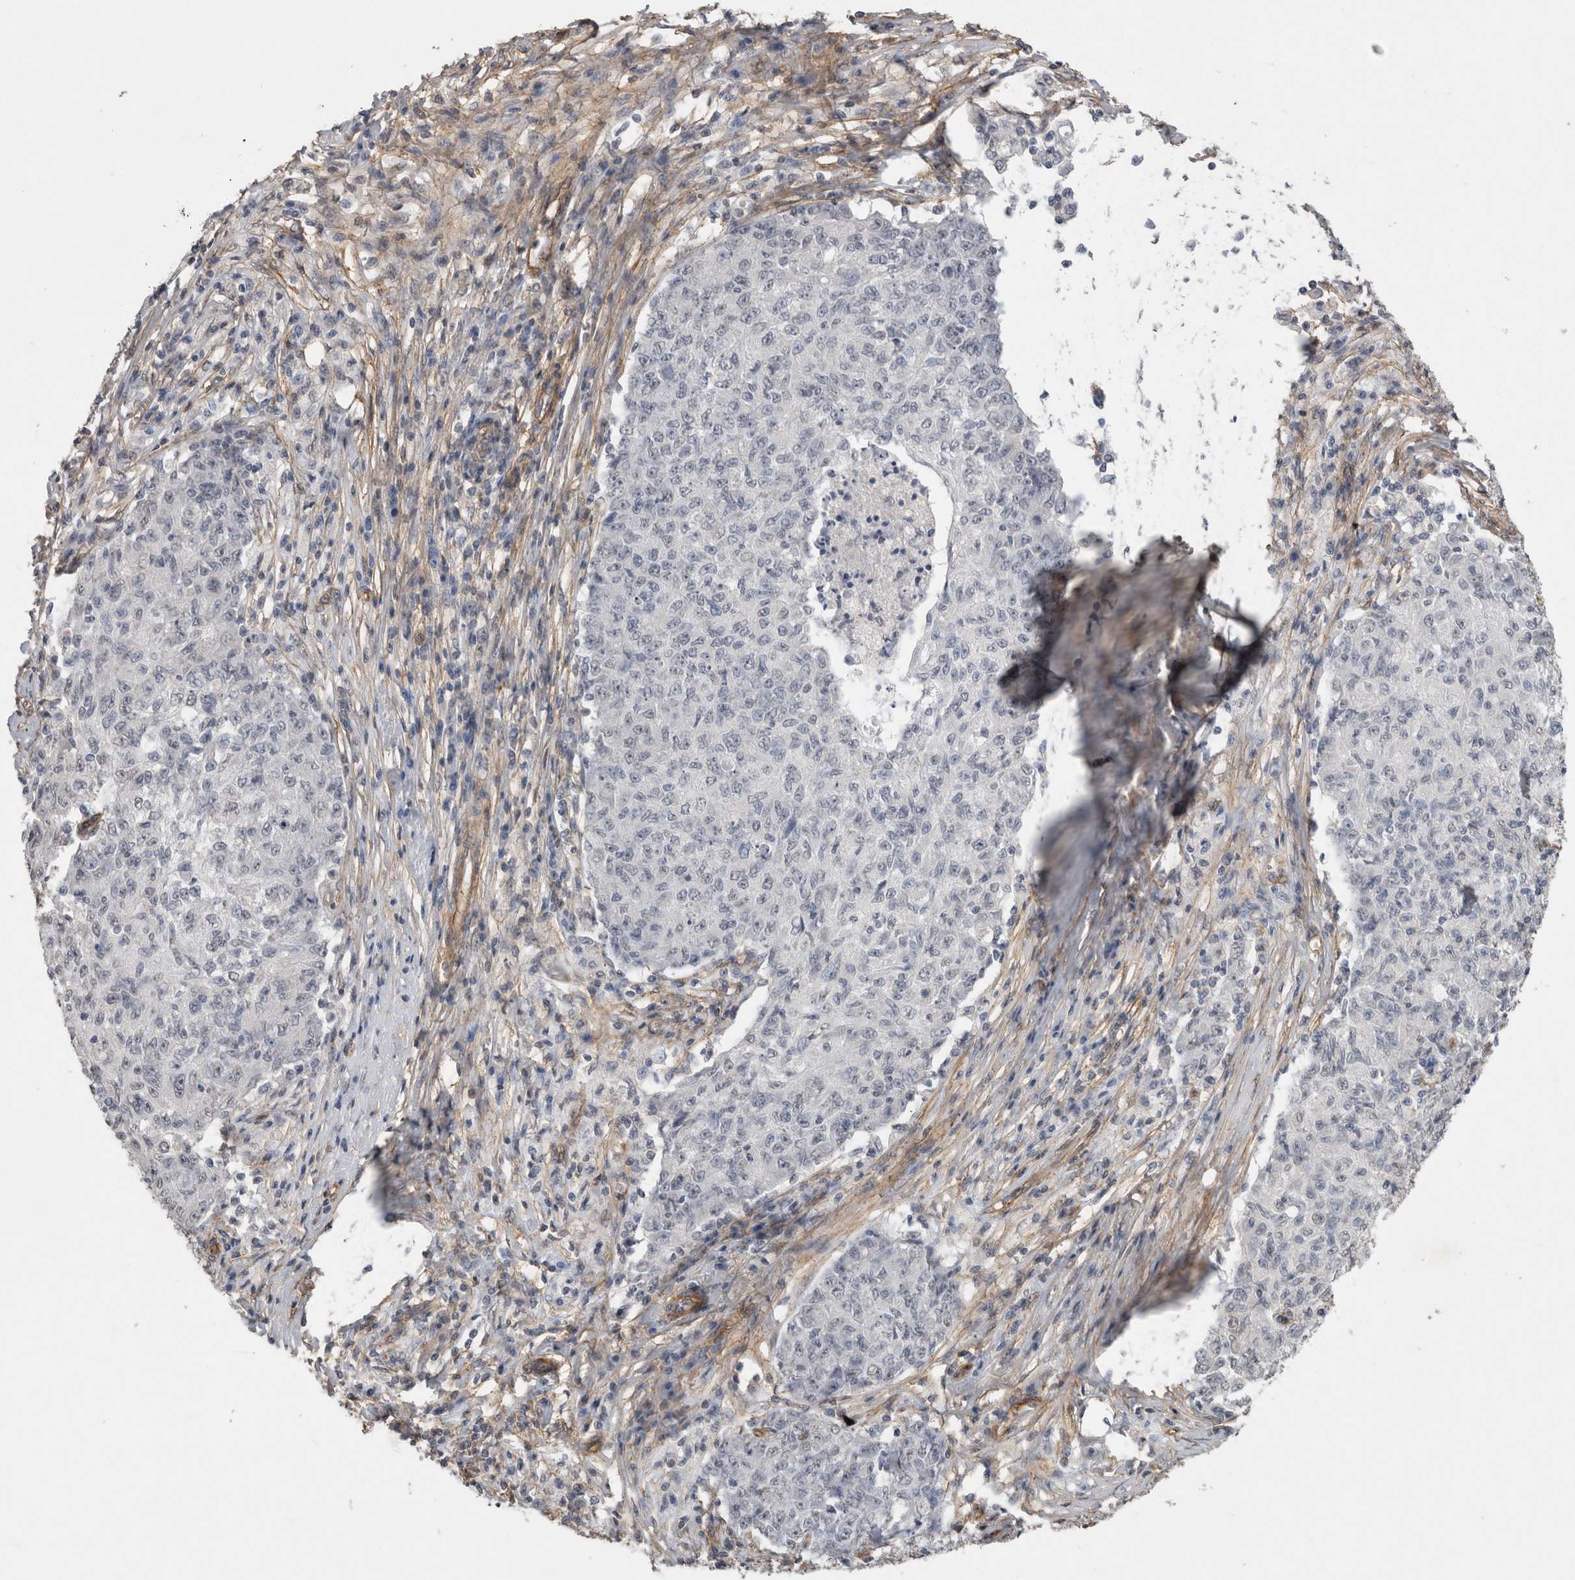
{"staining": {"intensity": "negative", "quantity": "none", "location": "none"}, "tissue": "ovarian cancer", "cell_type": "Tumor cells", "image_type": "cancer", "snomed": [{"axis": "morphology", "description": "Carcinoma, endometroid"}, {"axis": "topography", "description": "Ovary"}], "caption": "This is a micrograph of immunohistochemistry staining of endometroid carcinoma (ovarian), which shows no staining in tumor cells.", "gene": "RECK", "patient": {"sex": "female", "age": 42}}